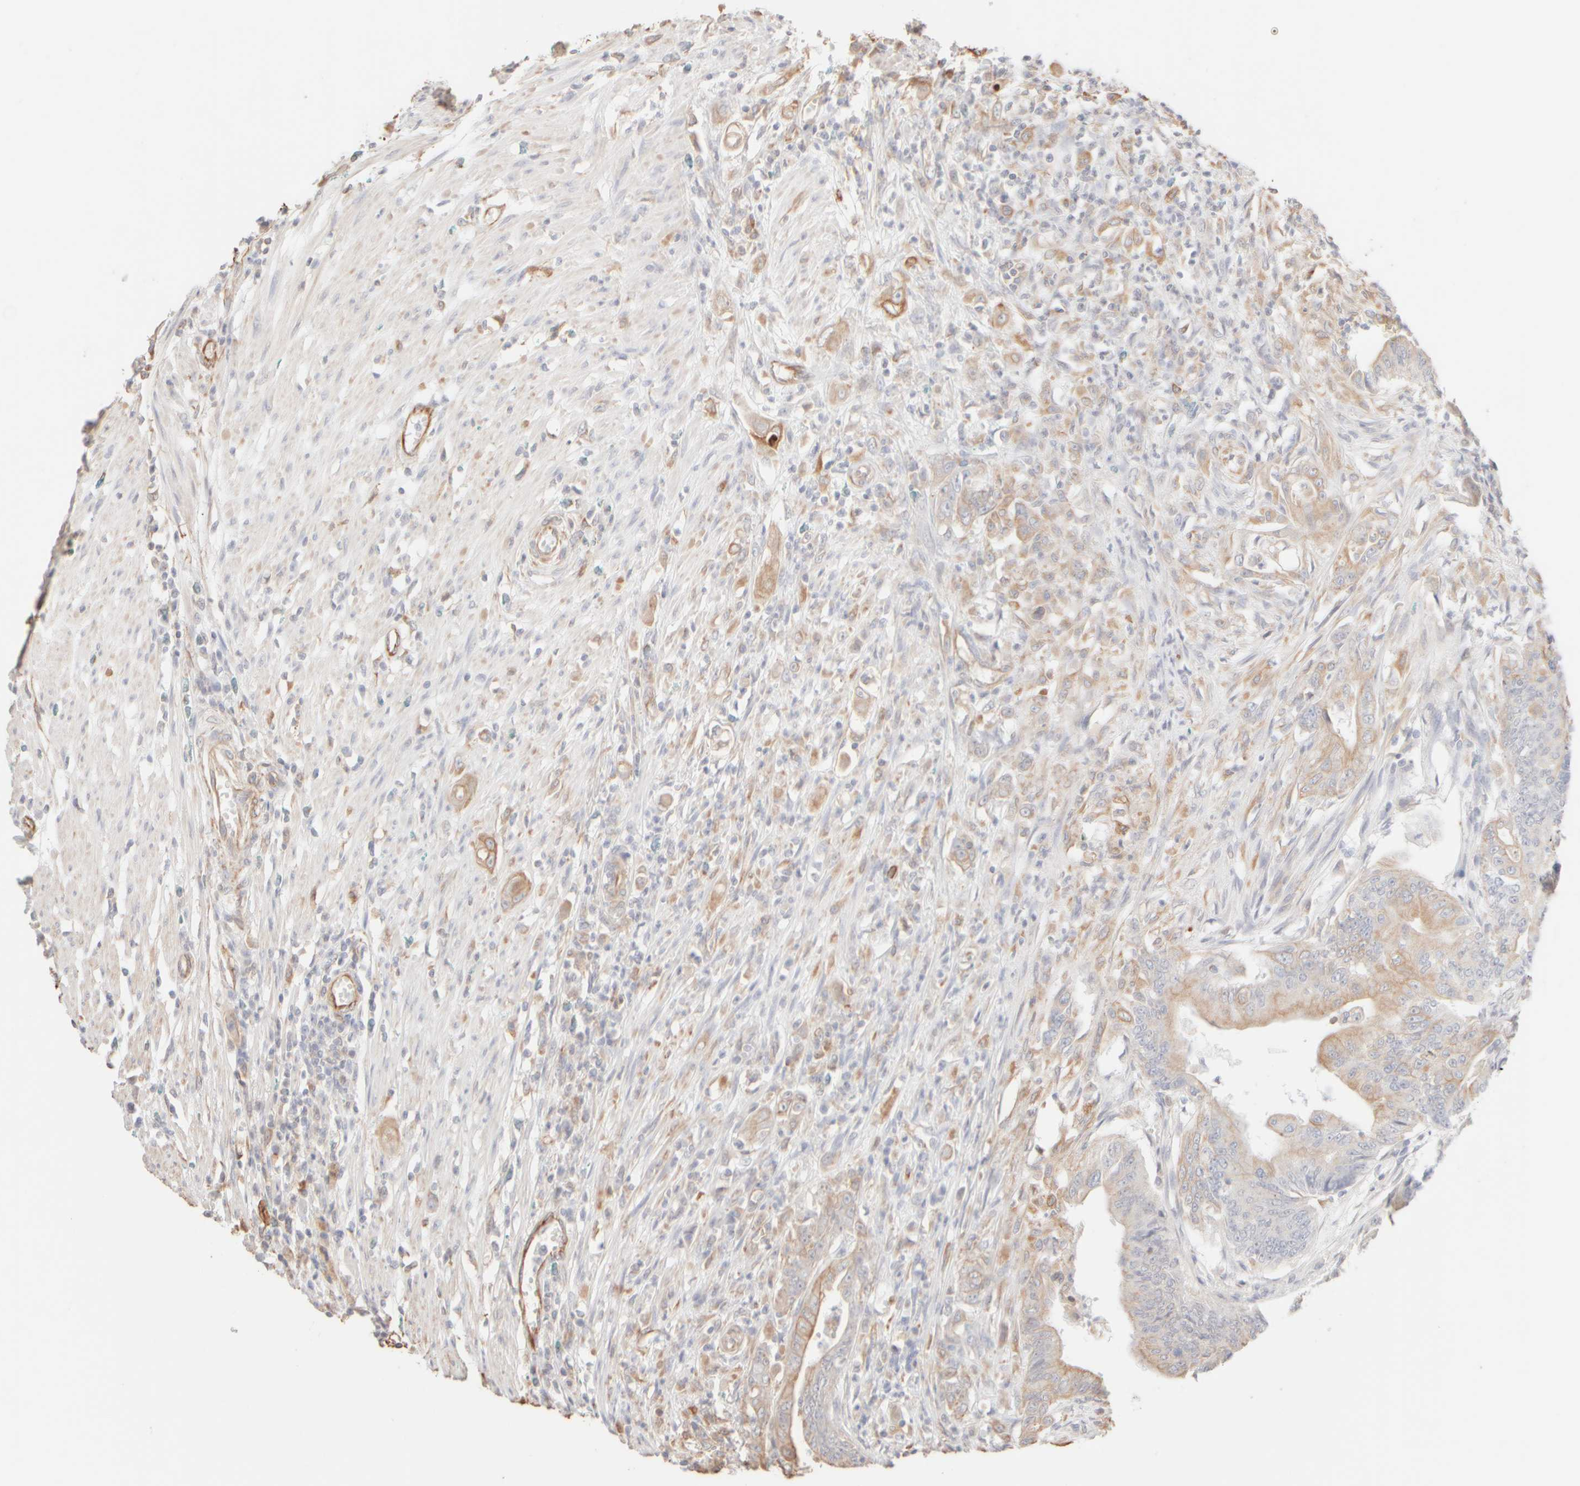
{"staining": {"intensity": "moderate", "quantity": ">75%", "location": "cytoplasmic/membranous"}, "tissue": "colorectal cancer", "cell_type": "Tumor cells", "image_type": "cancer", "snomed": [{"axis": "morphology", "description": "Adenoma, NOS"}, {"axis": "morphology", "description": "Adenocarcinoma, NOS"}, {"axis": "topography", "description": "Colon"}], "caption": "DAB (3,3'-diaminobenzidine) immunohistochemical staining of colorectal cancer demonstrates moderate cytoplasmic/membranous protein expression in approximately >75% of tumor cells.", "gene": "KRT15", "patient": {"sex": "male", "age": 79}}